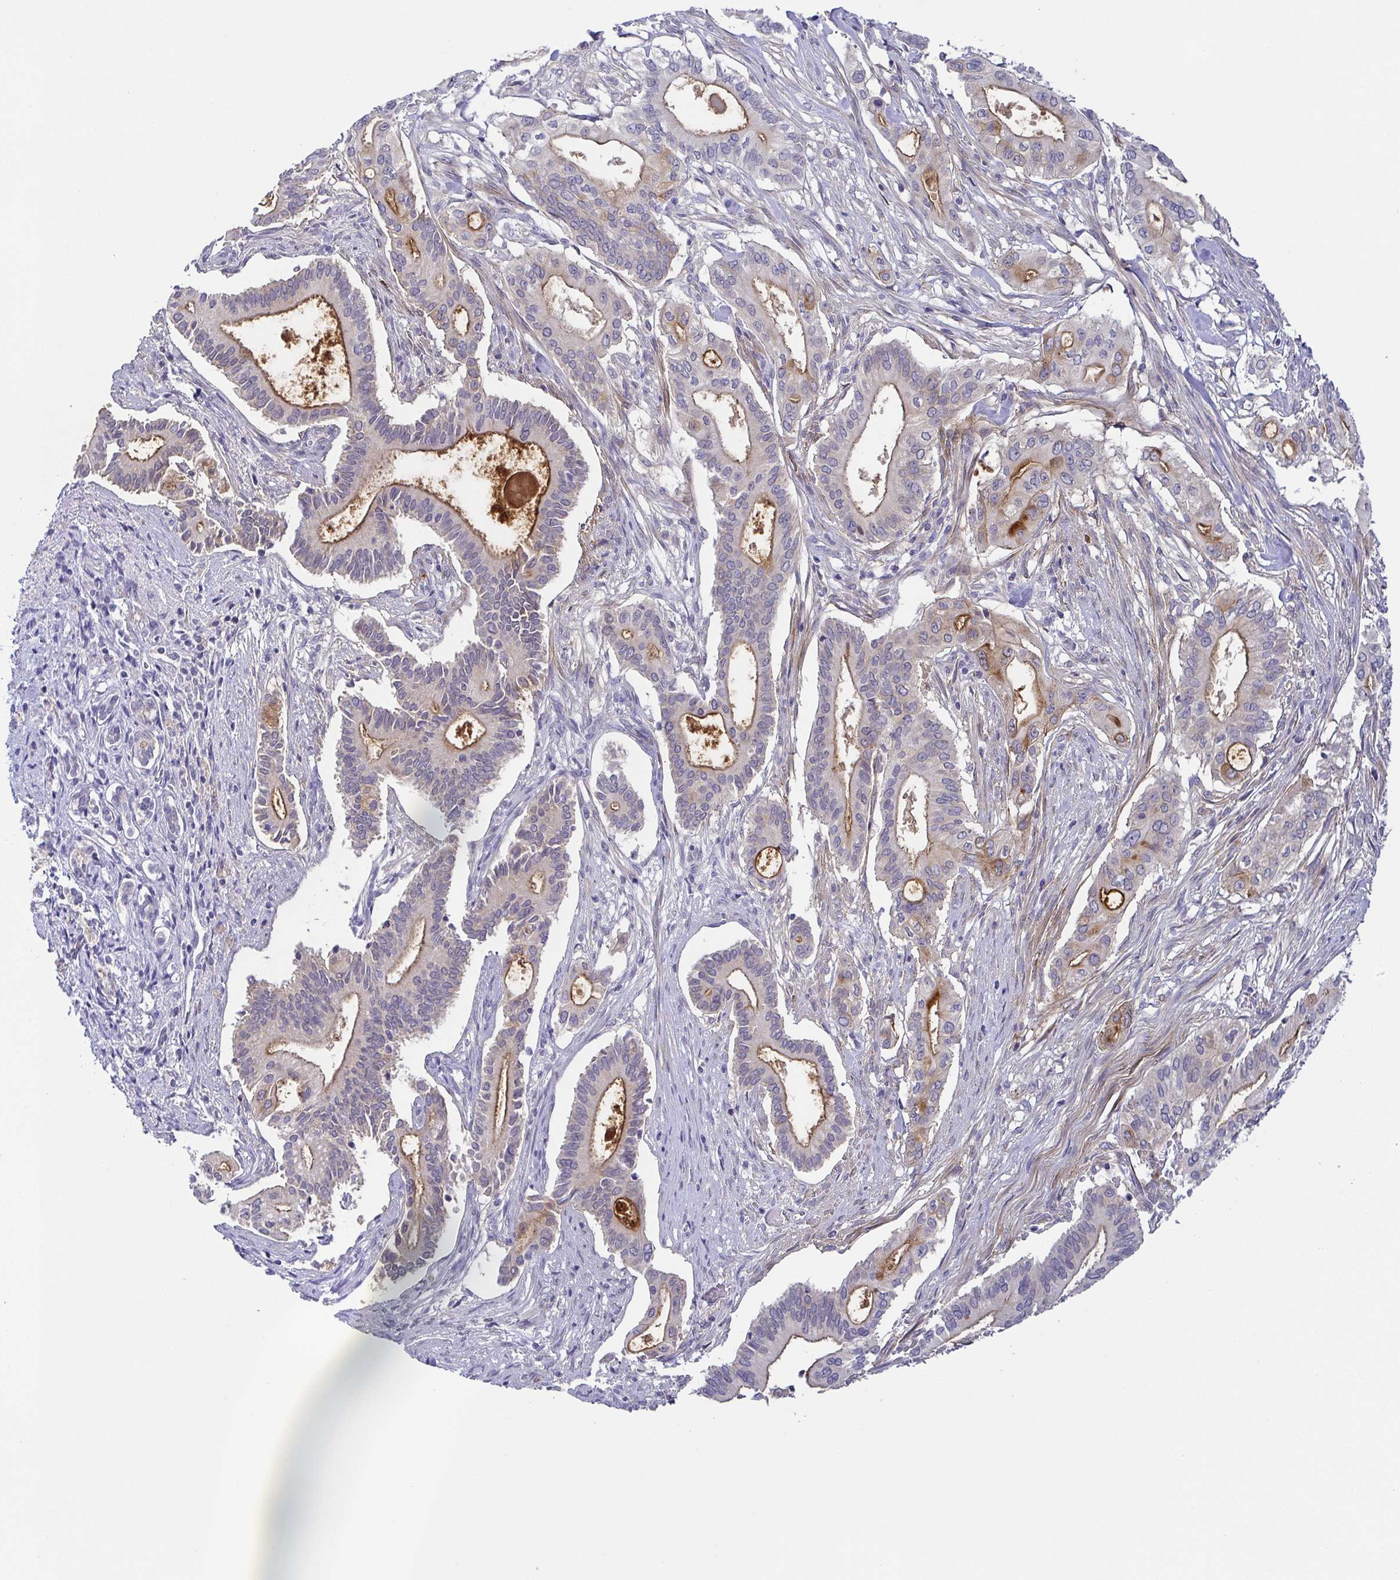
{"staining": {"intensity": "moderate", "quantity": "25%-75%", "location": "cytoplasmic/membranous"}, "tissue": "pancreatic cancer", "cell_type": "Tumor cells", "image_type": "cancer", "snomed": [{"axis": "morphology", "description": "Adenocarcinoma, NOS"}, {"axis": "topography", "description": "Pancreas"}], "caption": "Adenocarcinoma (pancreatic) tissue demonstrates moderate cytoplasmic/membranous positivity in approximately 25%-75% of tumor cells", "gene": "RNASE7", "patient": {"sex": "female", "age": 68}}